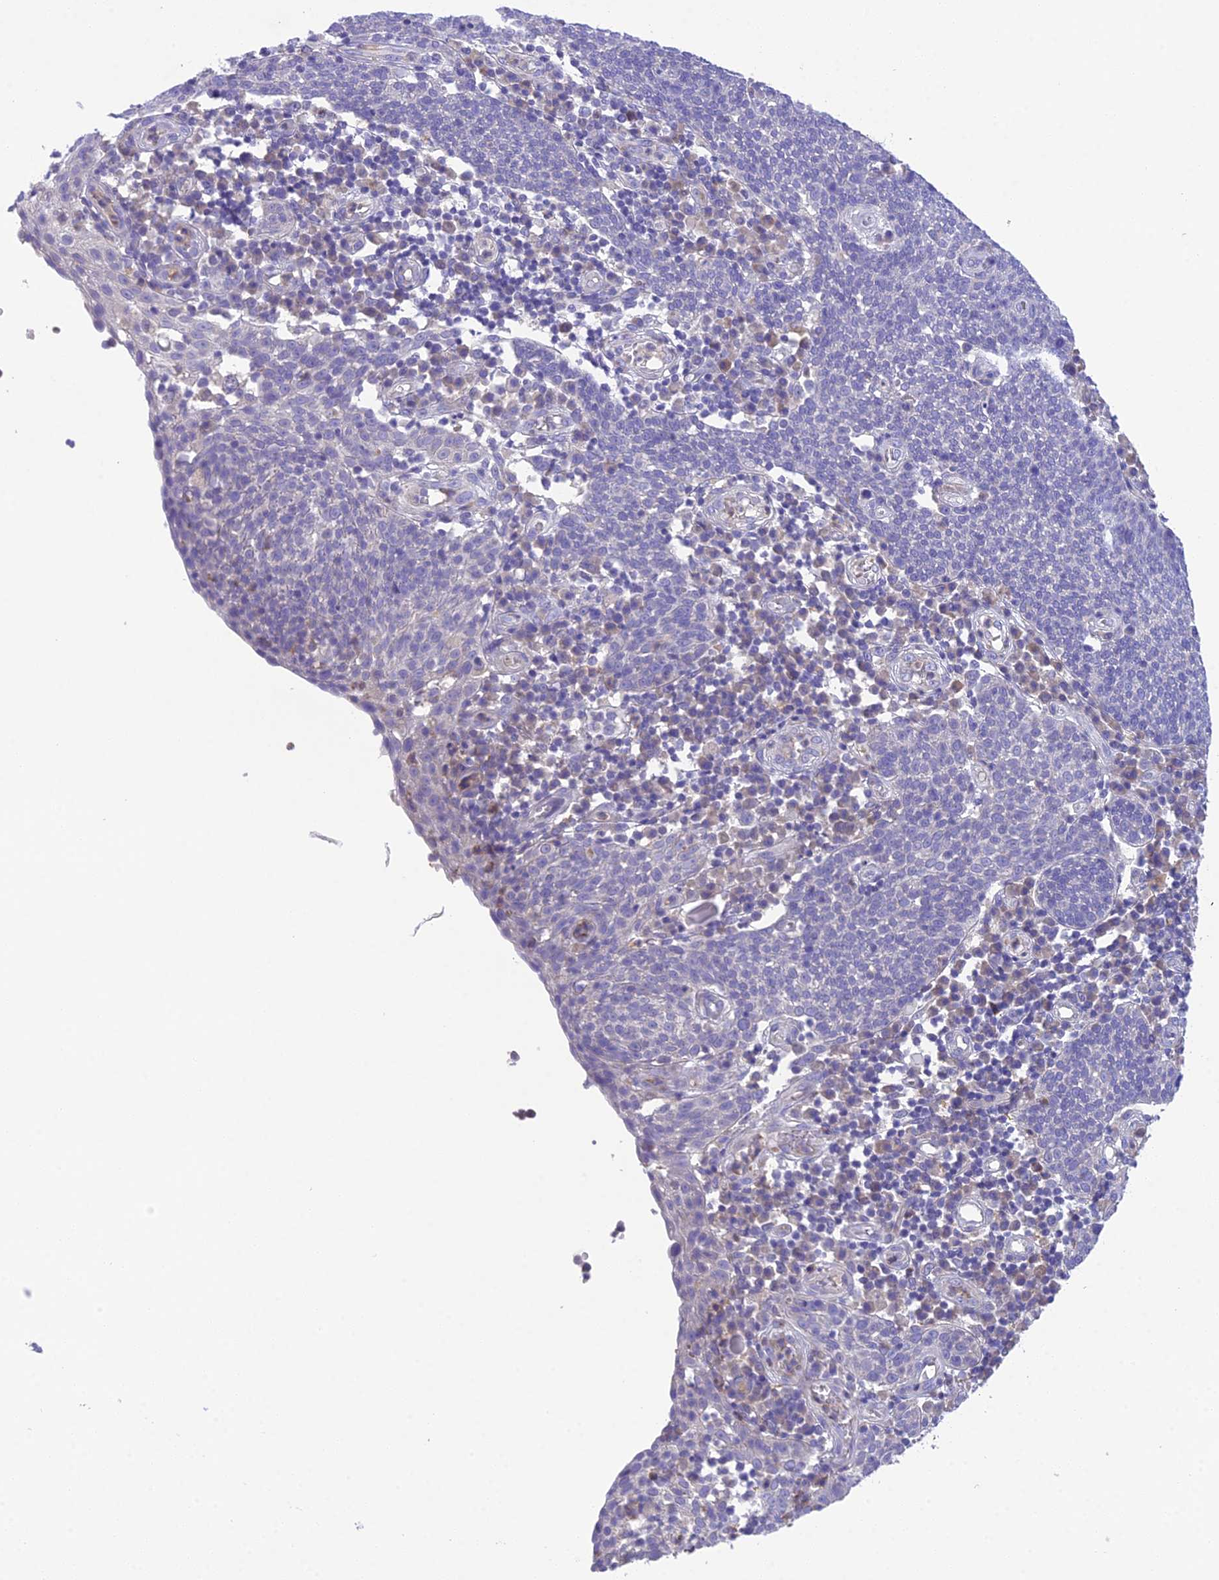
{"staining": {"intensity": "negative", "quantity": "none", "location": "none"}, "tissue": "cervical cancer", "cell_type": "Tumor cells", "image_type": "cancer", "snomed": [{"axis": "morphology", "description": "Squamous cell carcinoma, NOS"}, {"axis": "topography", "description": "Cervix"}], "caption": "DAB (3,3'-diaminobenzidine) immunohistochemical staining of human cervical cancer (squamous cell carcinoma) shows no significant staining in tumor cells.", "gene": "KIAA0408", "patient": {"sex": "female", "age": 34}}